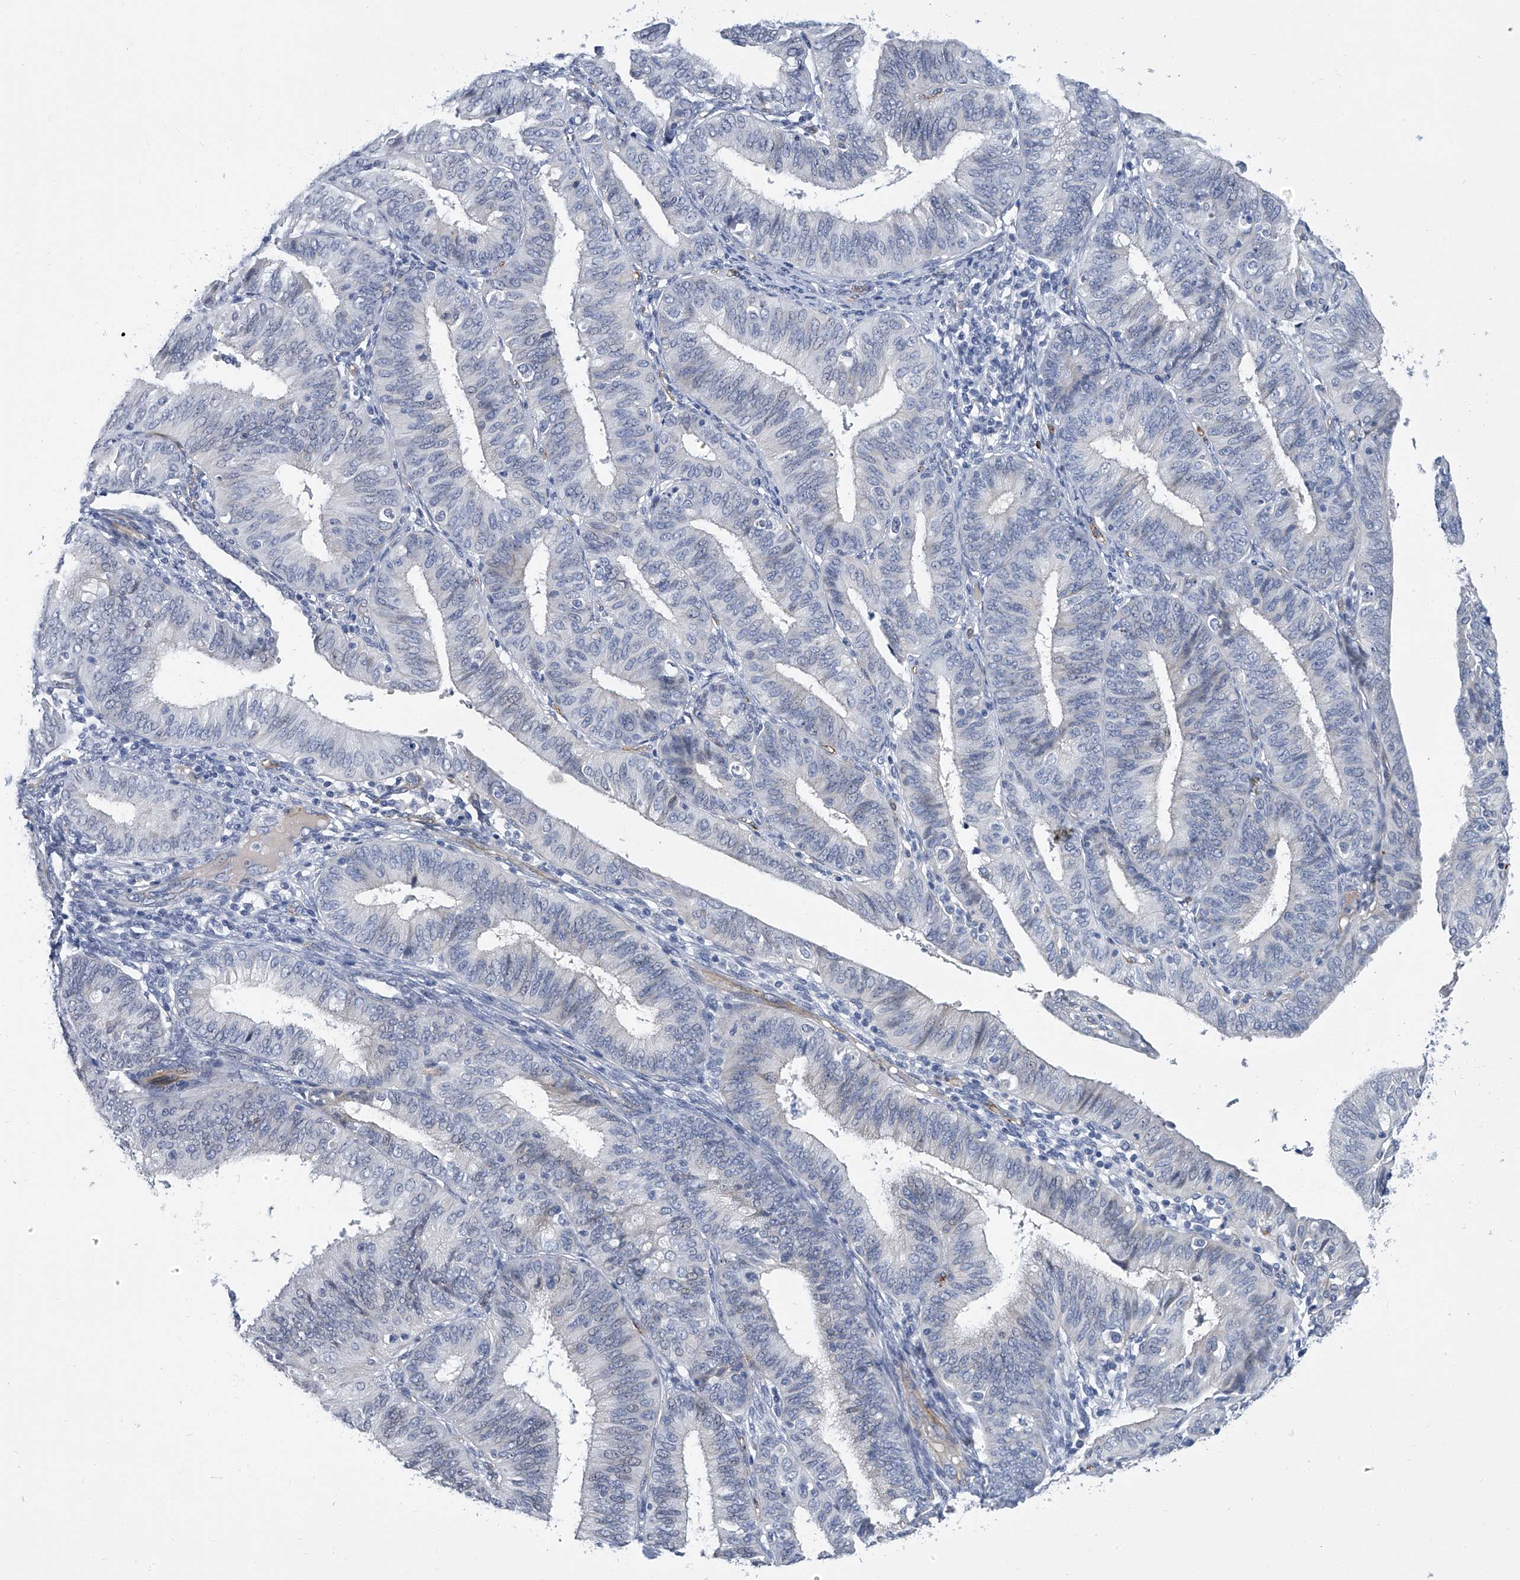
{"staining": {"intensity": "negative", "quantity": "none", "location": "none"}, "tissue": "endometrial cancer", "cell_type": "Tumor cells", "image_type": "cancer", "snomed": [{"axis": "morphology", "description": "Adenocarcinoma, NOS"}, {"axis": "topography", "description": "Endometrium"}], "caption": "High magnification brightfield microscopy of adenocarcinoma (endometrial) stained with DAB (3,3'-diaminobenzidine) (brown) and counterstained with hematoxylin (blue): tumor cells show no significant staining.", "gene": "KIRREL1", "patient": {"sex": "female", "age": 51}}